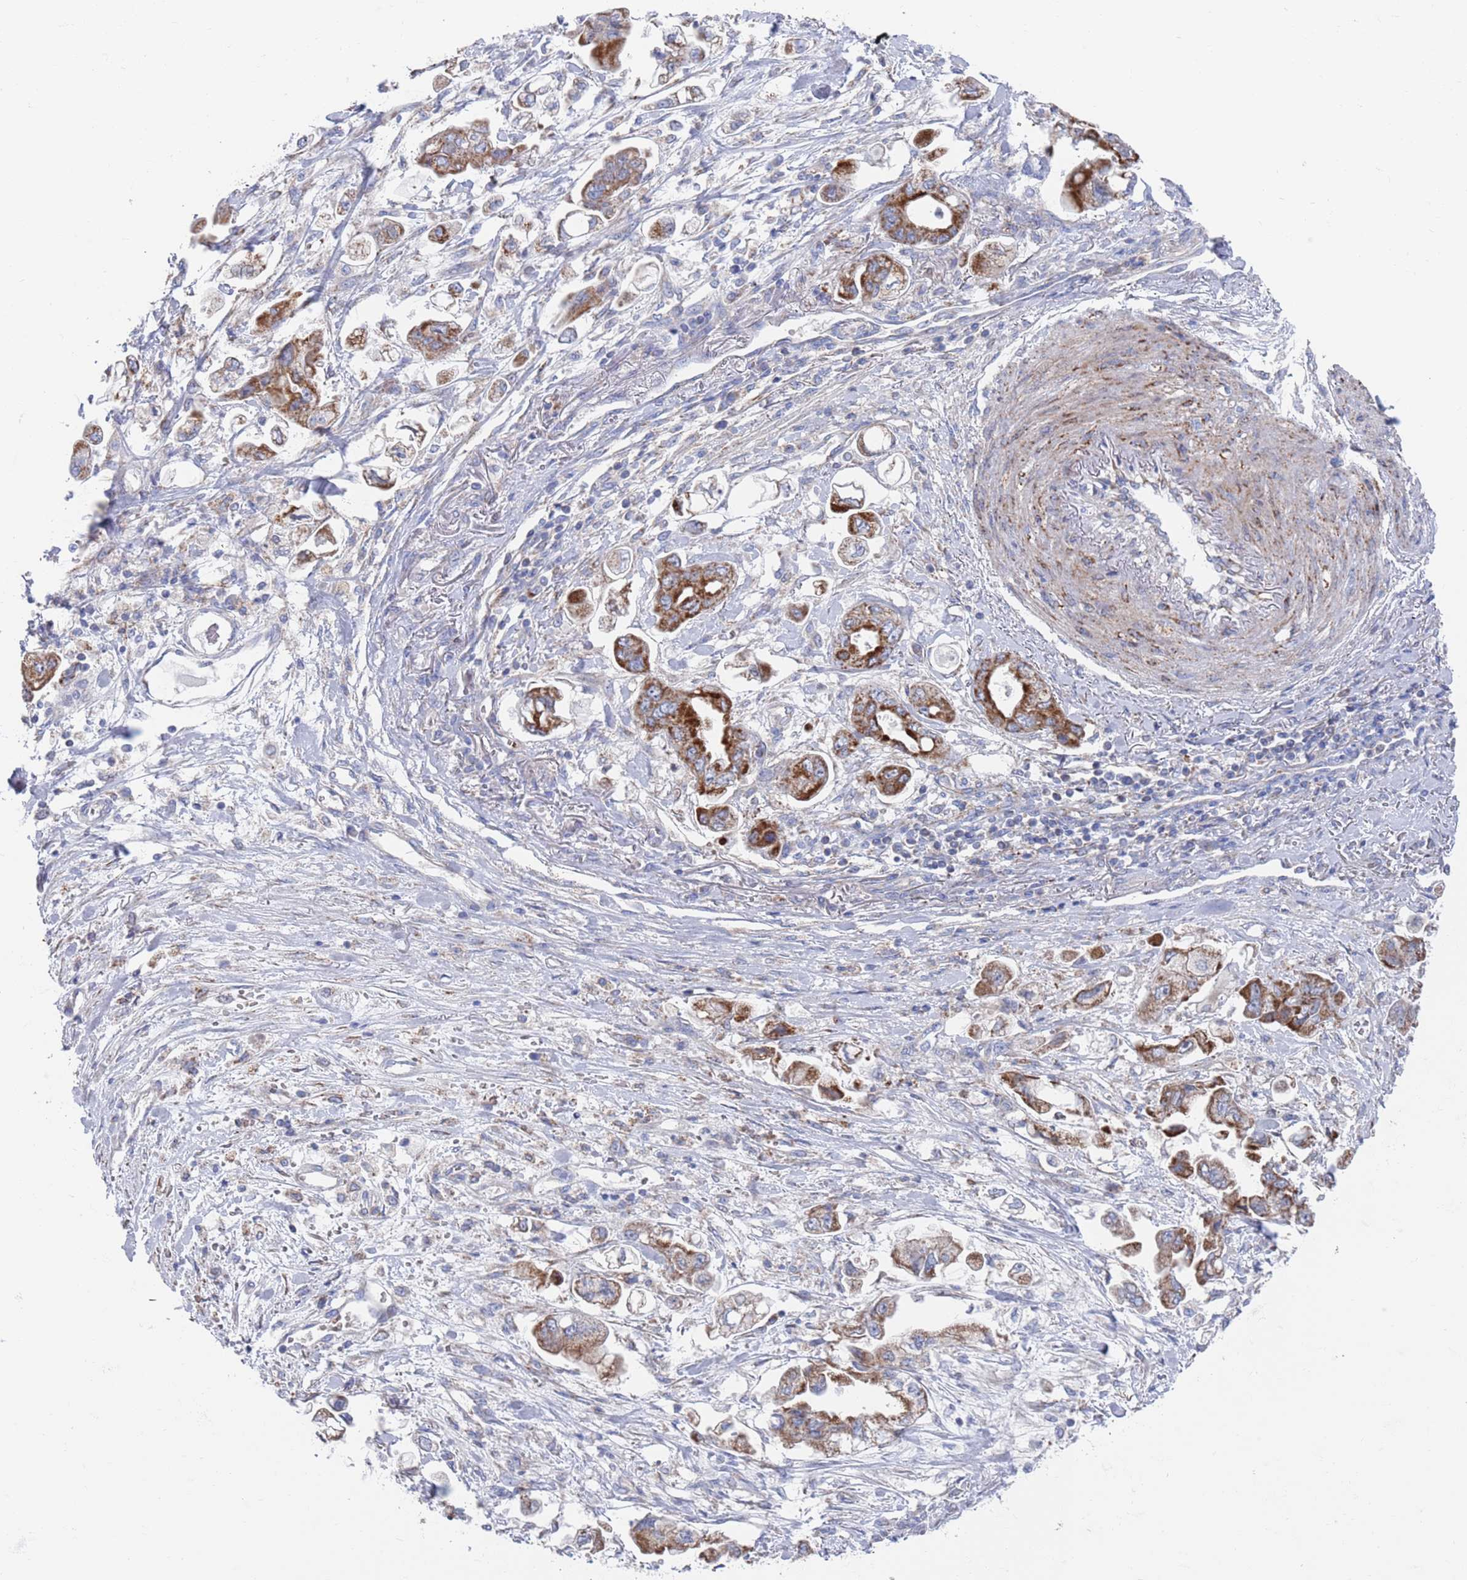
{"staining": {"intensity": "strong", "quantity": "25%-75%", "location": "cytoplasmic/membranous"}, "tissue": "stomach cancer", "cell_type": "Tumor cells", "image_type": "cancer", "snomed": [{"axis": "morphology", "description": "Adenocarcinoma, NOS"}, {"axis": "topography", "description": "Stomach"}], "caption": "Tumor cells exhibit strong cytoplasmic/membranous staining in approximately 25%-75% of cells in stomach cancer. The staining was performed using DAB to visualize the protein expression in brown, while the nuclei were stained in blue with hematoxylin (Magnification: 20x).", "gene": "CHCHD6", "patient": {"sex": "male", "age": 62}}